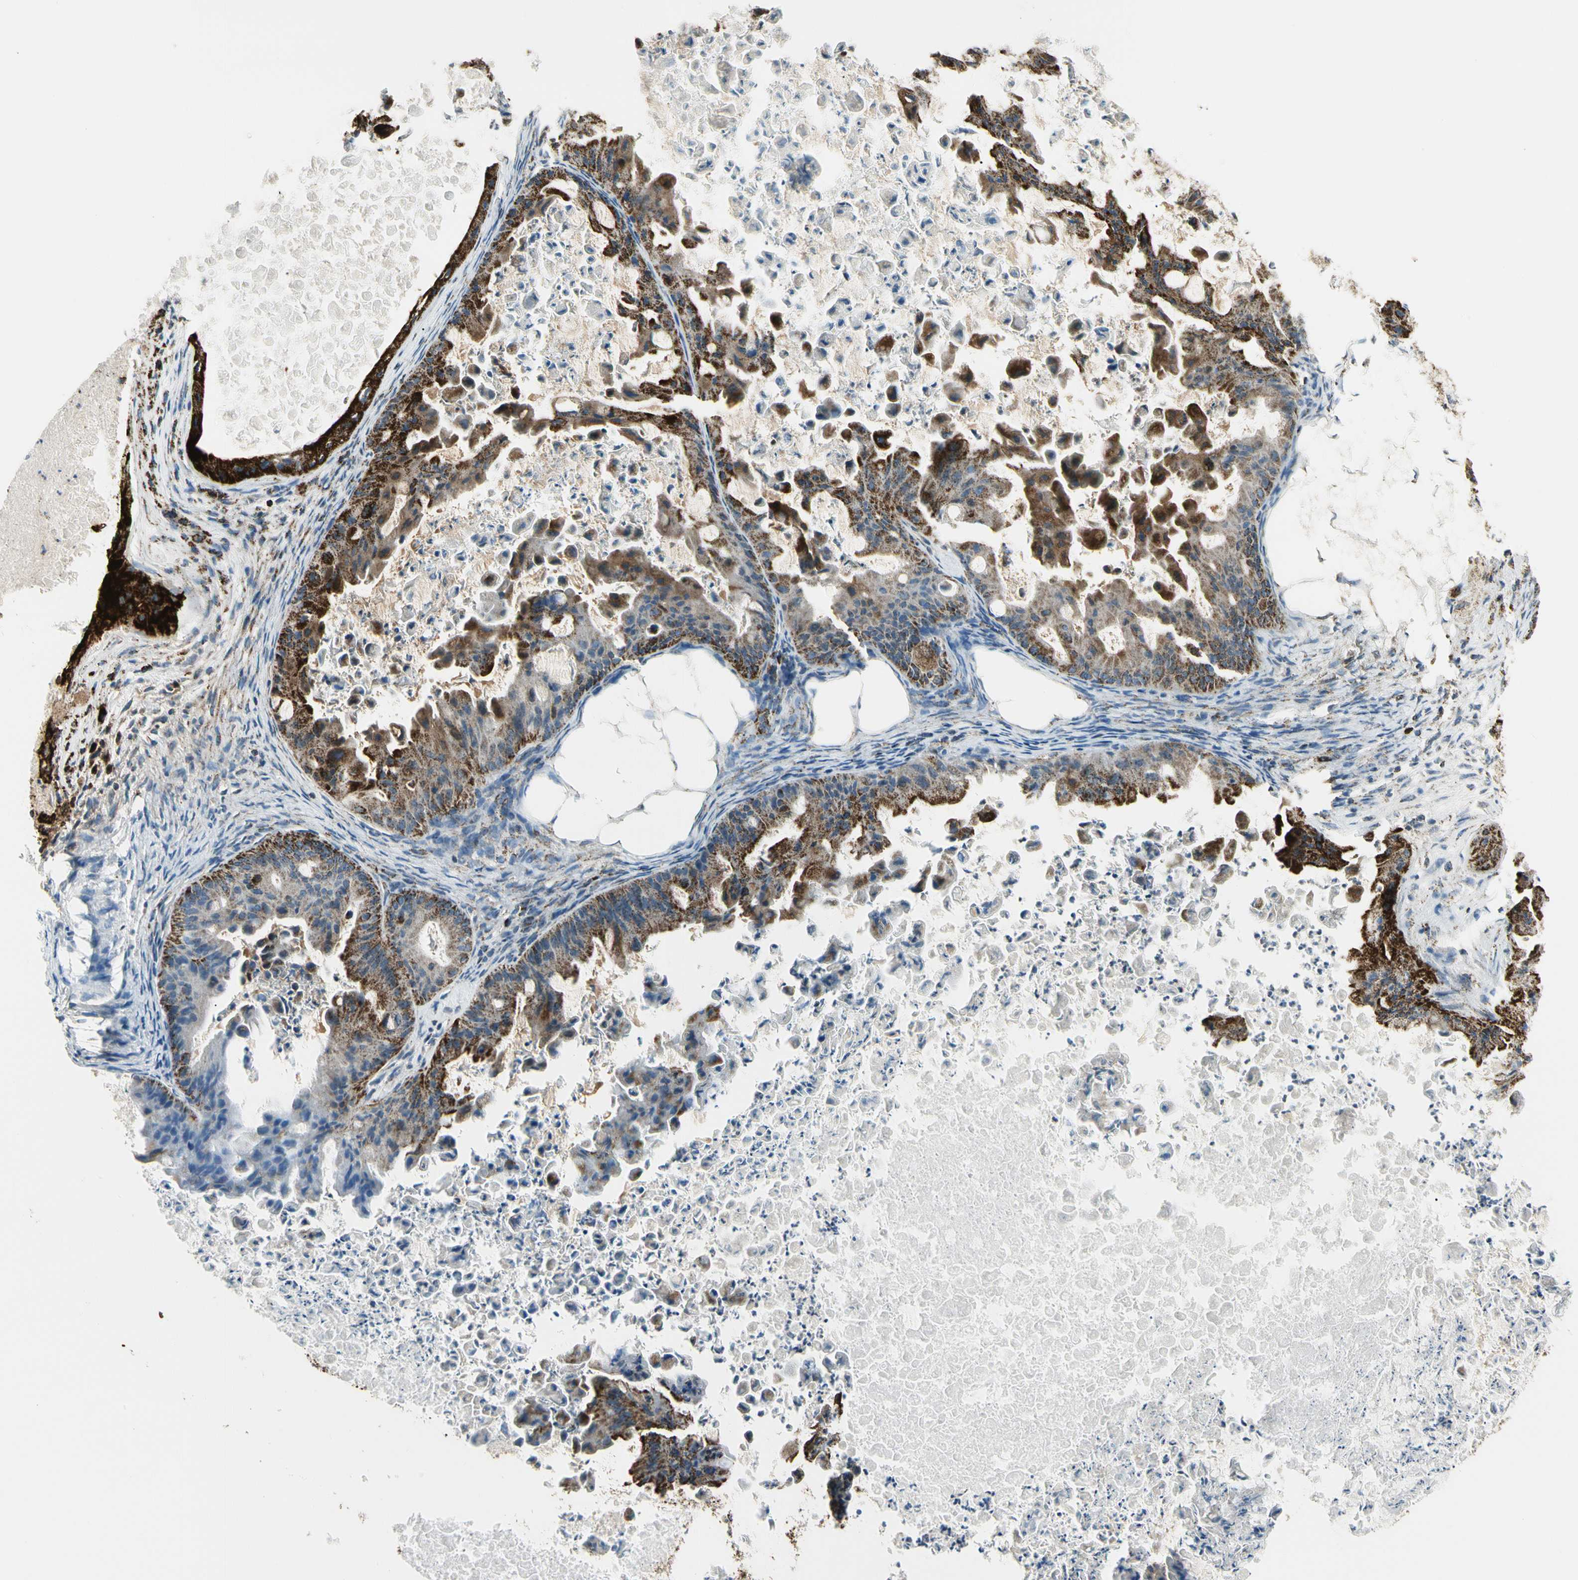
{"staining": {"intensity": "strong", "quantity": ">75%", "location": "cytoplasmic/membranous"}, "tissue": "ovarian cancer", "cell_type": "Tumor cells", "image_type": "cancer", "snomed": [{"axis": "morphology", "description": "Cystadenocarcinoma, mucinous, NOS"}, {"axis": "topography", "description": "Ovary"}], "caption": "Brown immunohistochemical staining in mucinous cystadenocarcinoma (ovarian) shows strong cytoplasmic/membranous positivity in approximately >75% of tumor cells. (IHC, brightfield microscopy, high magnification).", "gene": "ME2", "patient": {"sex": "female", "age": 37}}